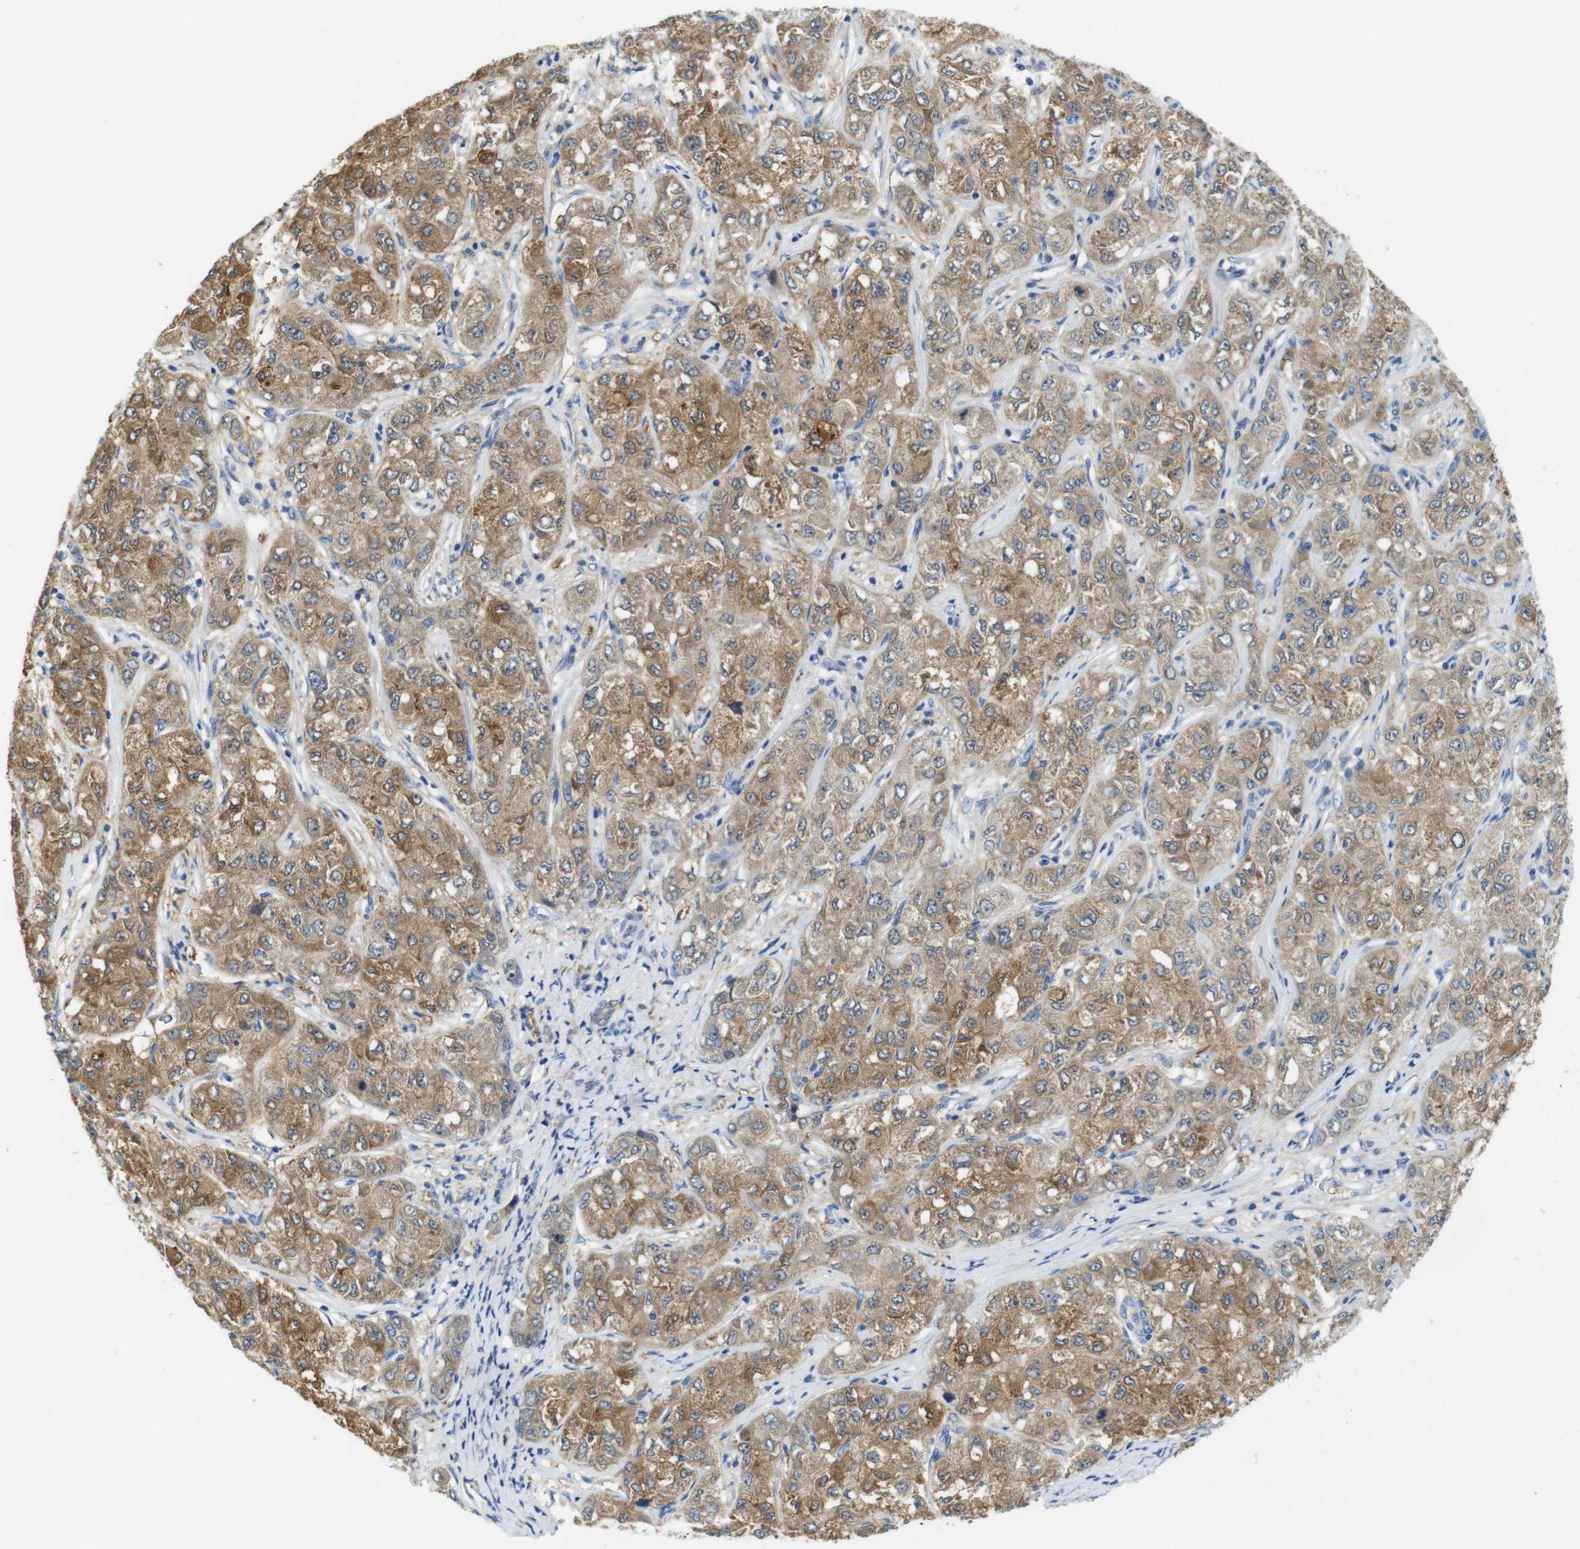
{"staining": {"intensity": "moderate", "quantity": ">75%", "location": "cytoplasmic/membranous"}, "tissue": "liver cancer", "cell_type": "Tumor cells", "image_type": "cancer", "snomed": [{"axis": "morphology", "description": "Carcinoma, Hepatocellular, NOS"}, {"axis": "topography", "description": "Liver"}], "caption": "Hepatocellular carcinoma (liver) tissue reveals moderate cytoplasmic/membranous positivity in approximately >75% of tumor cells", "gene": "NEBL", "patient": {"sex": "male", "age": 80}}